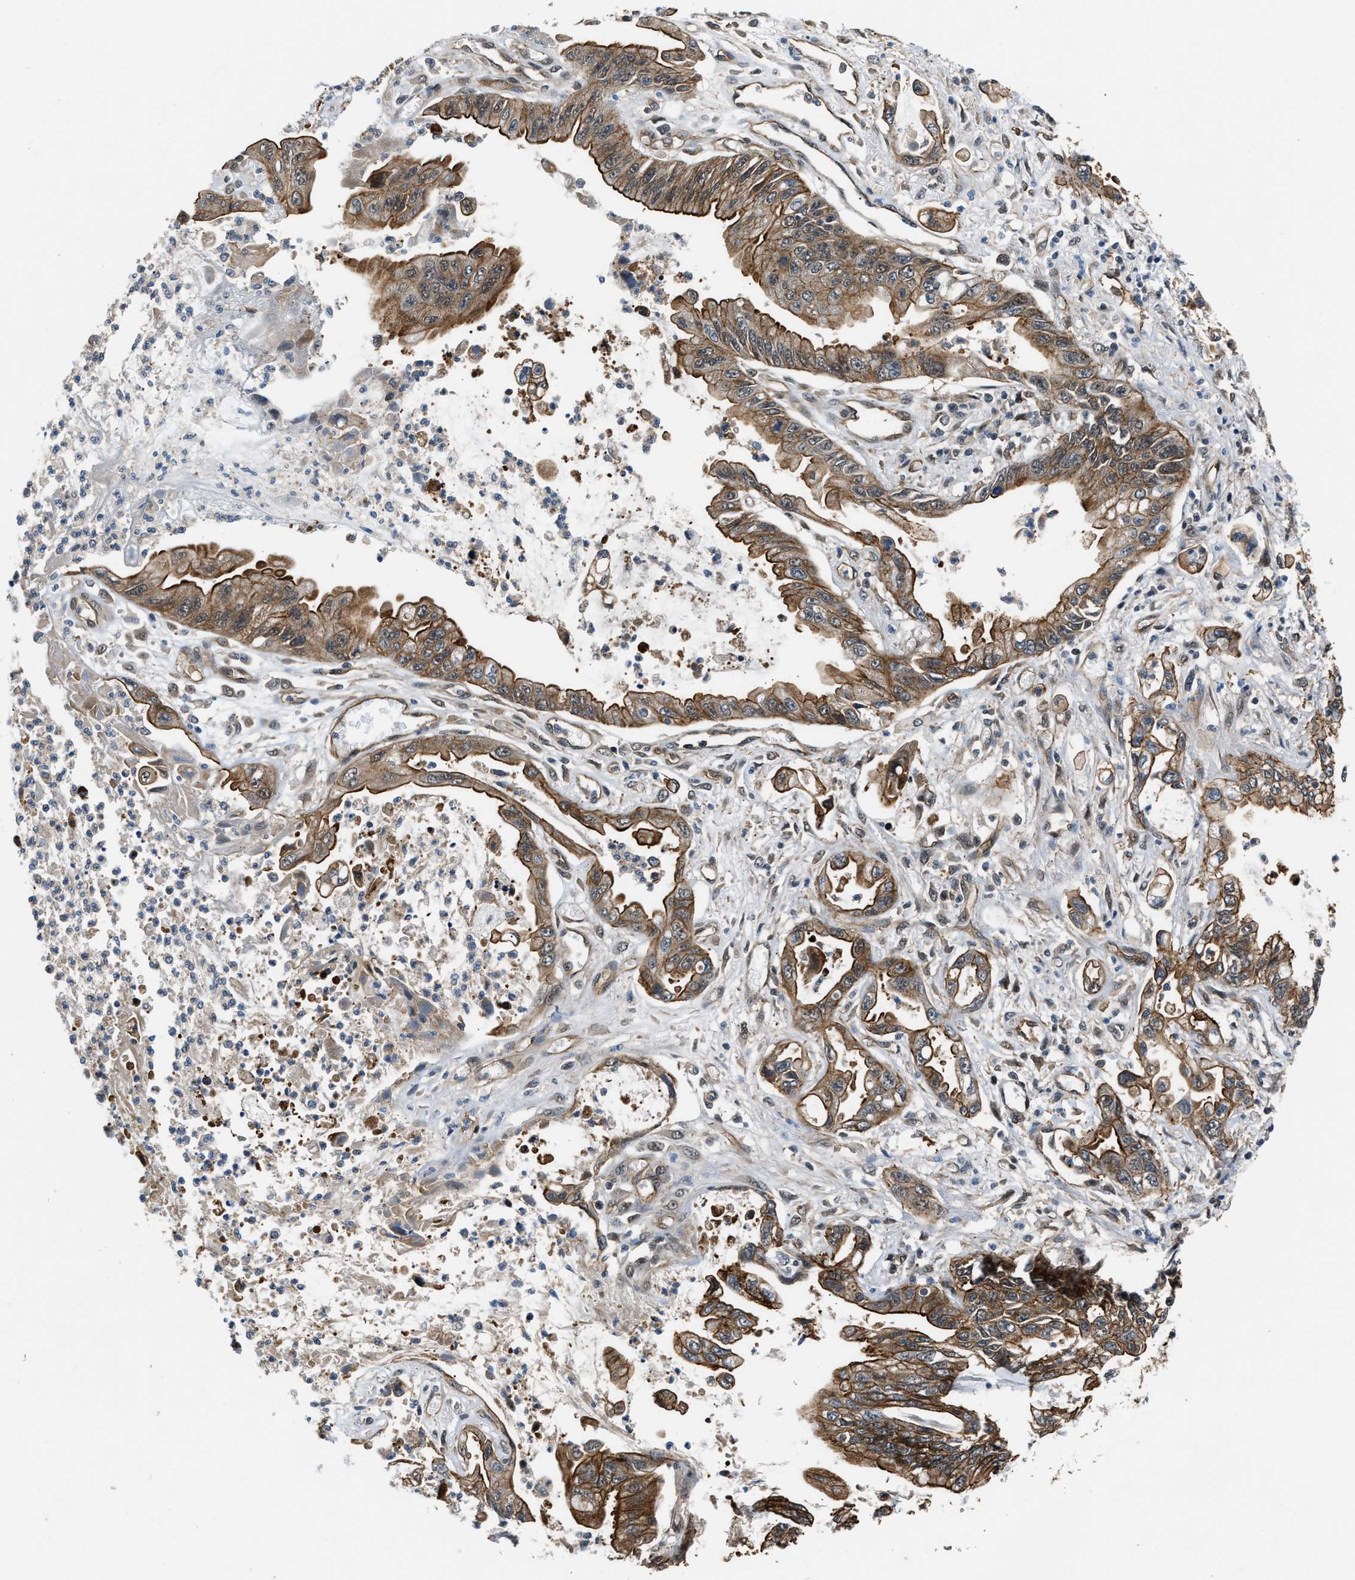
{"staining": {"intensity": "moderate", "quantity": ">75%", "location": "cytoplasmic/membranous"}, "tissue": "pancreatic cancer", "cell_type": "Tumor cells", "image_type": "cancer", "snomed": [{"axis": "morphology", "description": "Adenocarcinoma, NOS"}, {"axis": "topography", "description": "Pancreas"}], "caption": "Protein expression analysis of pancreatic cancer (adenocarcinoma) displays moderate cytoplasmic/membranous expression in about >75% of tumor cells.", "gene": "COPS2", "patient": {"sex": "male", "age": 56}}